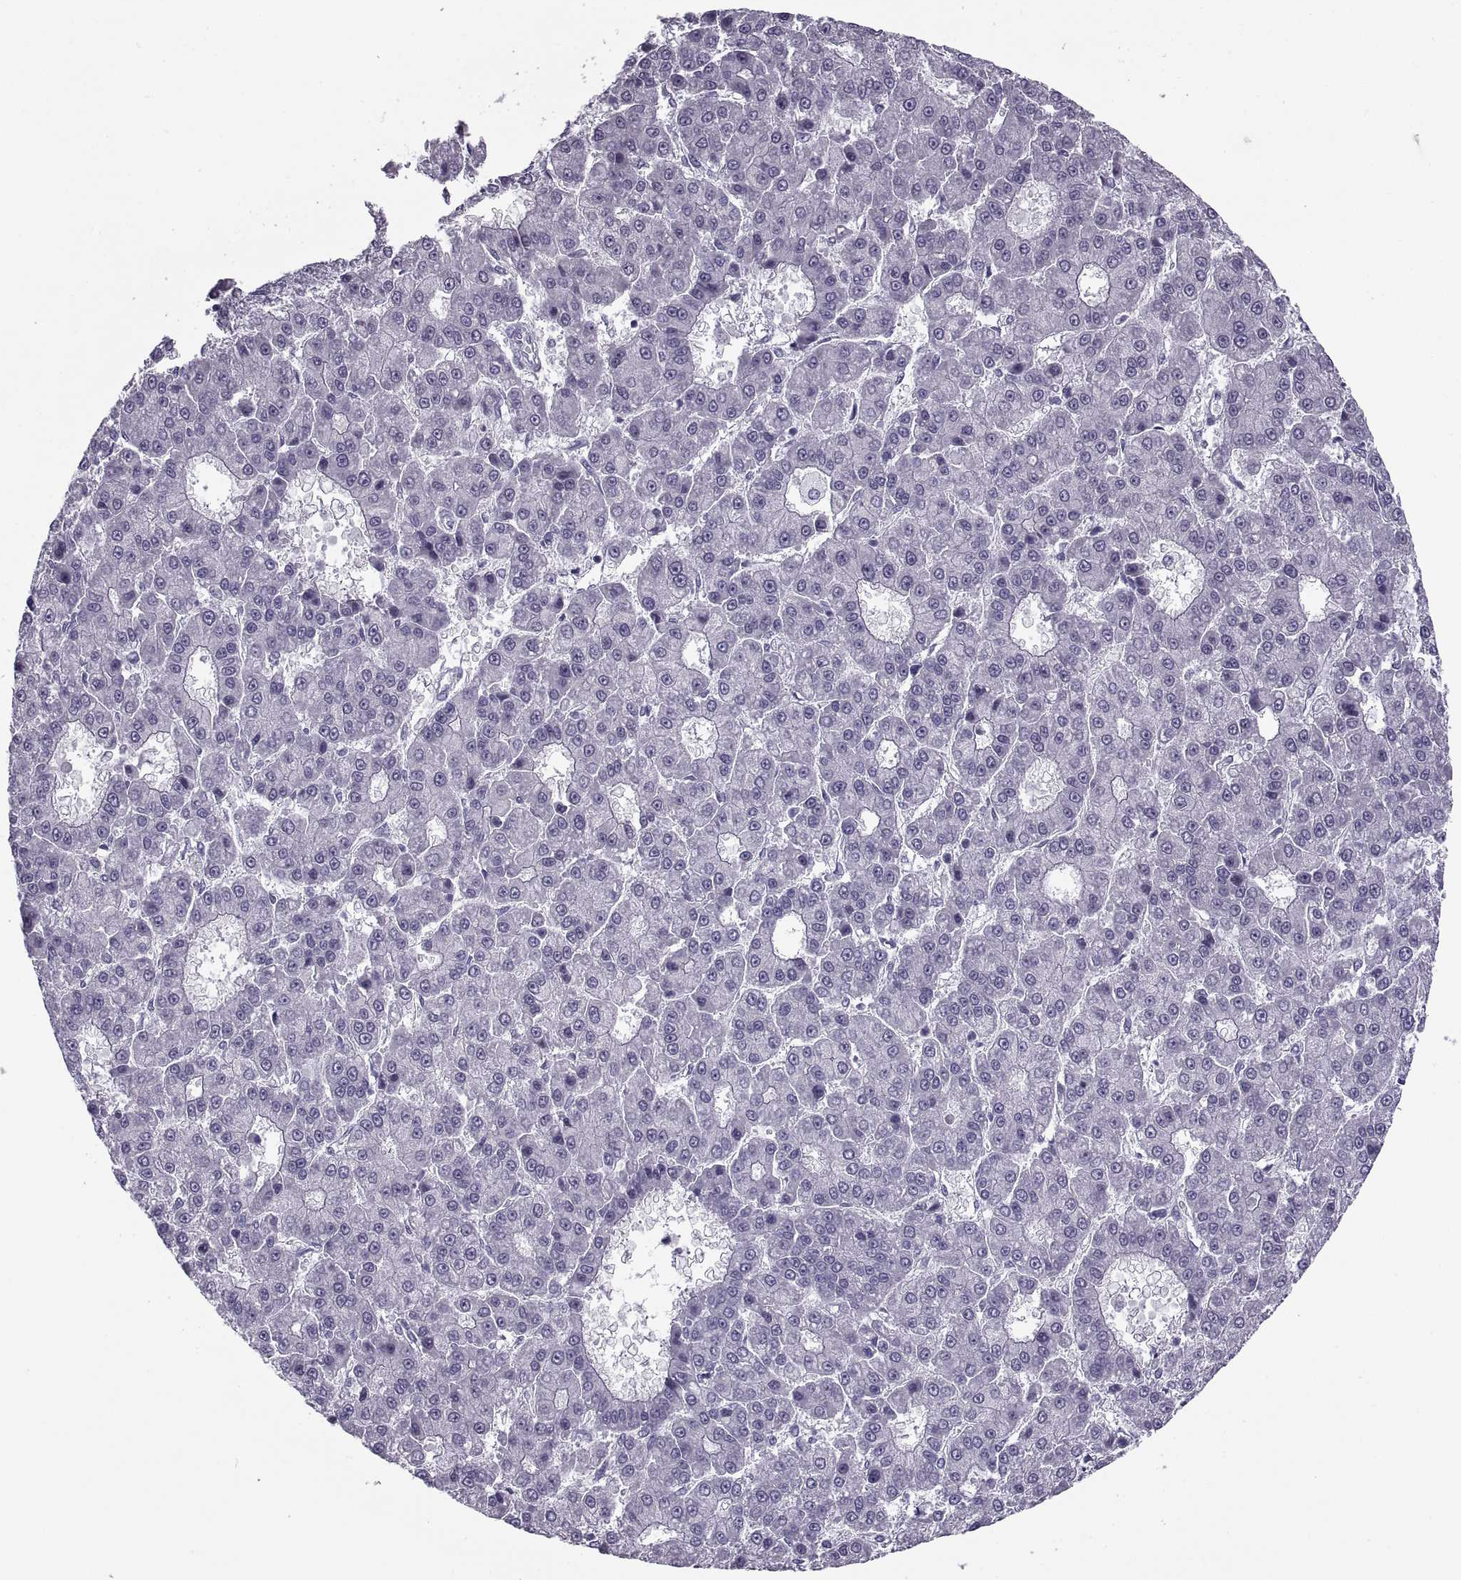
{"staining": {"intensity": "negative", "quantity": "none", "location": "none"}, "tissue": "liver cancer", "cell_type": "Tumor cells", "image_type": "cancer", "snomed": [{"axis": "morphology", "description": "Carcinoma, Hepatocellular, NOS"}, {"axis": "topography", "description": "Liver"}], "caption": "Hepatocellular carcinoma (liver) stained for a protein using immunohistochemistry (IHC) demonstrates no positivity tumor cells.", "gene": "RLBP1", "patient": {"sex": "male", "age": 70}}